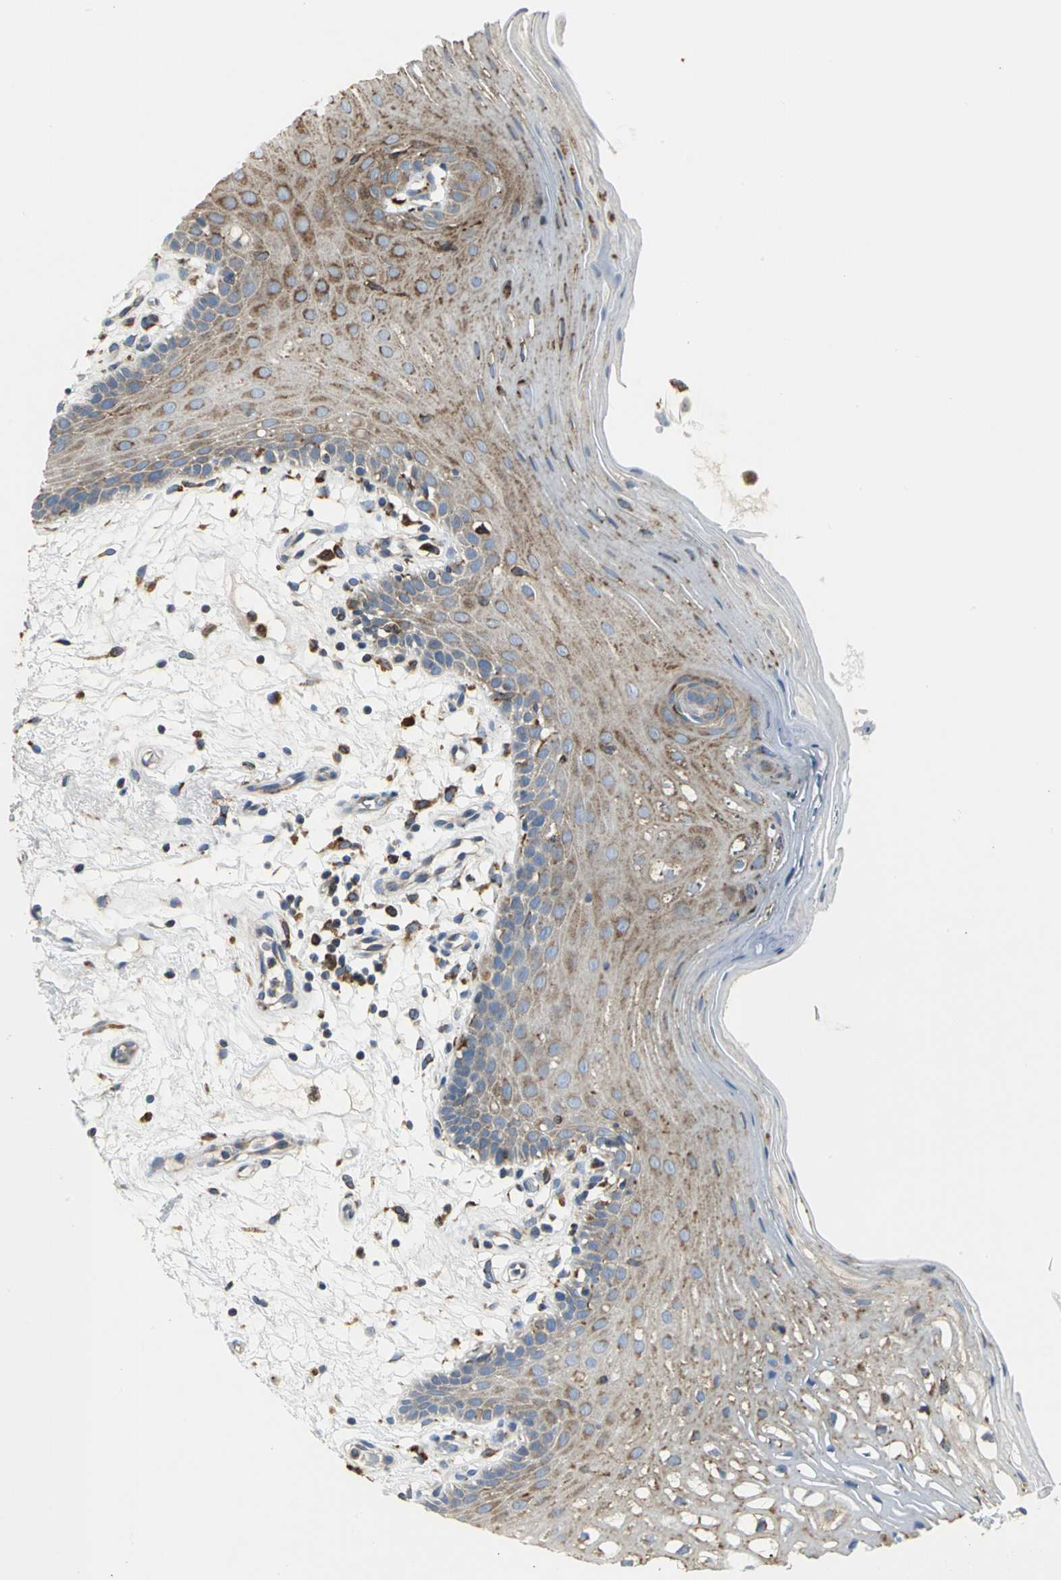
{"staining": {"intensity": "moderate", "quantity": ">75%", "location": "cytoplasmic/membranous"}, "tissue": "oral mucosa", "cell_type": "Squamous epithelial cells", "image_type": "normal", "snomed": [{"axis": "morphology", "description": "Normal tissue, NOS"}, {"axis": "morphology", "description": "Squamous cell carcinoma, NOS"}, {"axis": "topography", "description": "Skeletal muscle"}, {"axis": "topography", "description": "Oral tissue"}, {"axis": "topography", "description": "Head-Neck"}], "caption": "Unremarkable oral mucosa demonstrates moderate cytoplasmic/membranous staining in approximately >75% of squamous epithelial cells.", "gene": "SDF2L1", "patient": {"sex": "male", "age": 71}}